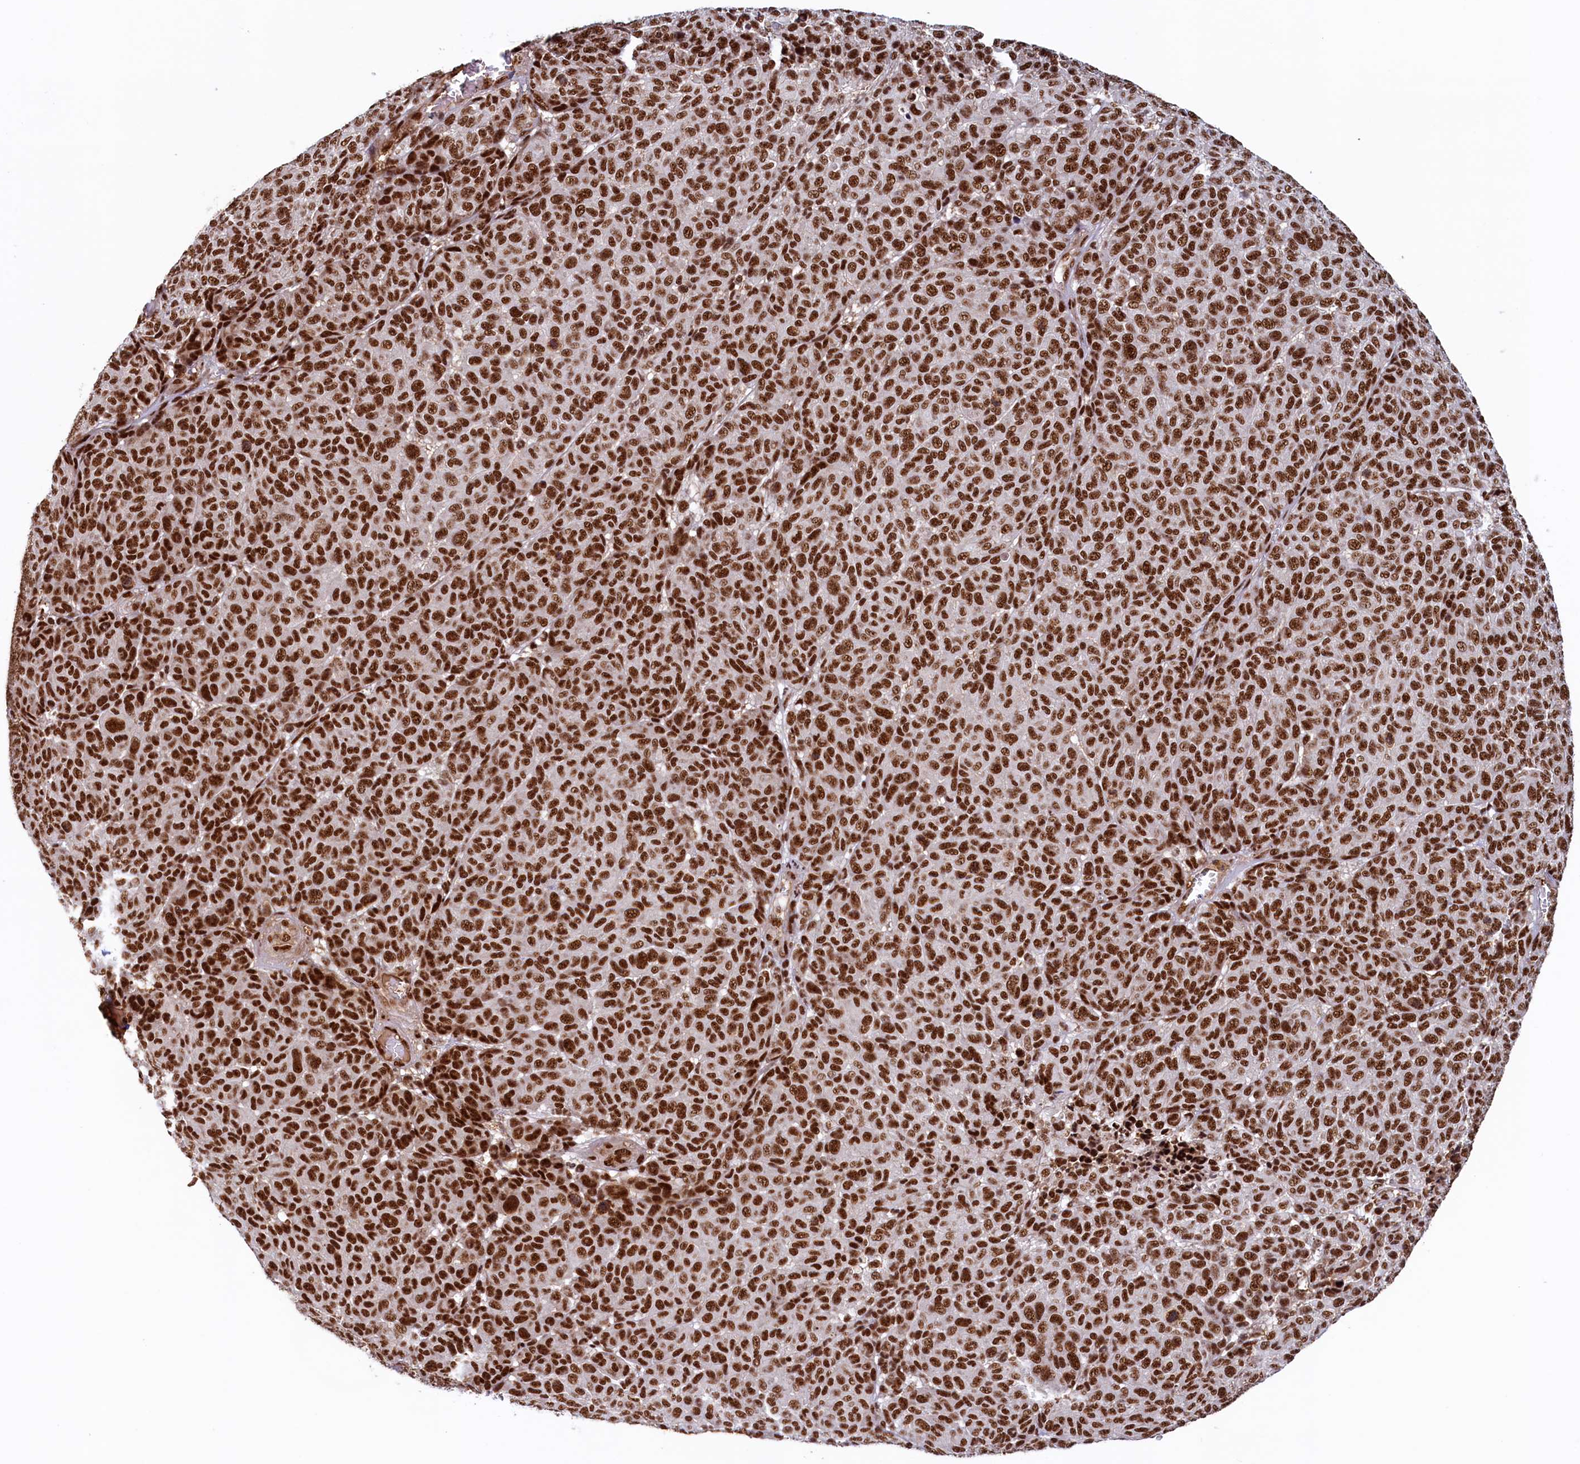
{"staining": {"intensity": "strong", "quantity": ">75%", "location": "nuclear"}, "tissue": "melanoma", "cell_type": "Tumor cells", "image_type": "cancer", "snomed": [{"axis": "morphology", "description": "Malignant melanoma, NOS"}, {"axis": "topography", "description": "Skin"}], "caption": "A photomicrograph showing strong nuclear expression in approximately >75% of tumor cells in malignant melanoma, as visualized by brown immunohistochemical staining.", "gene": "ZC3H18", "patient": {"sex": "male", "age": 49}}